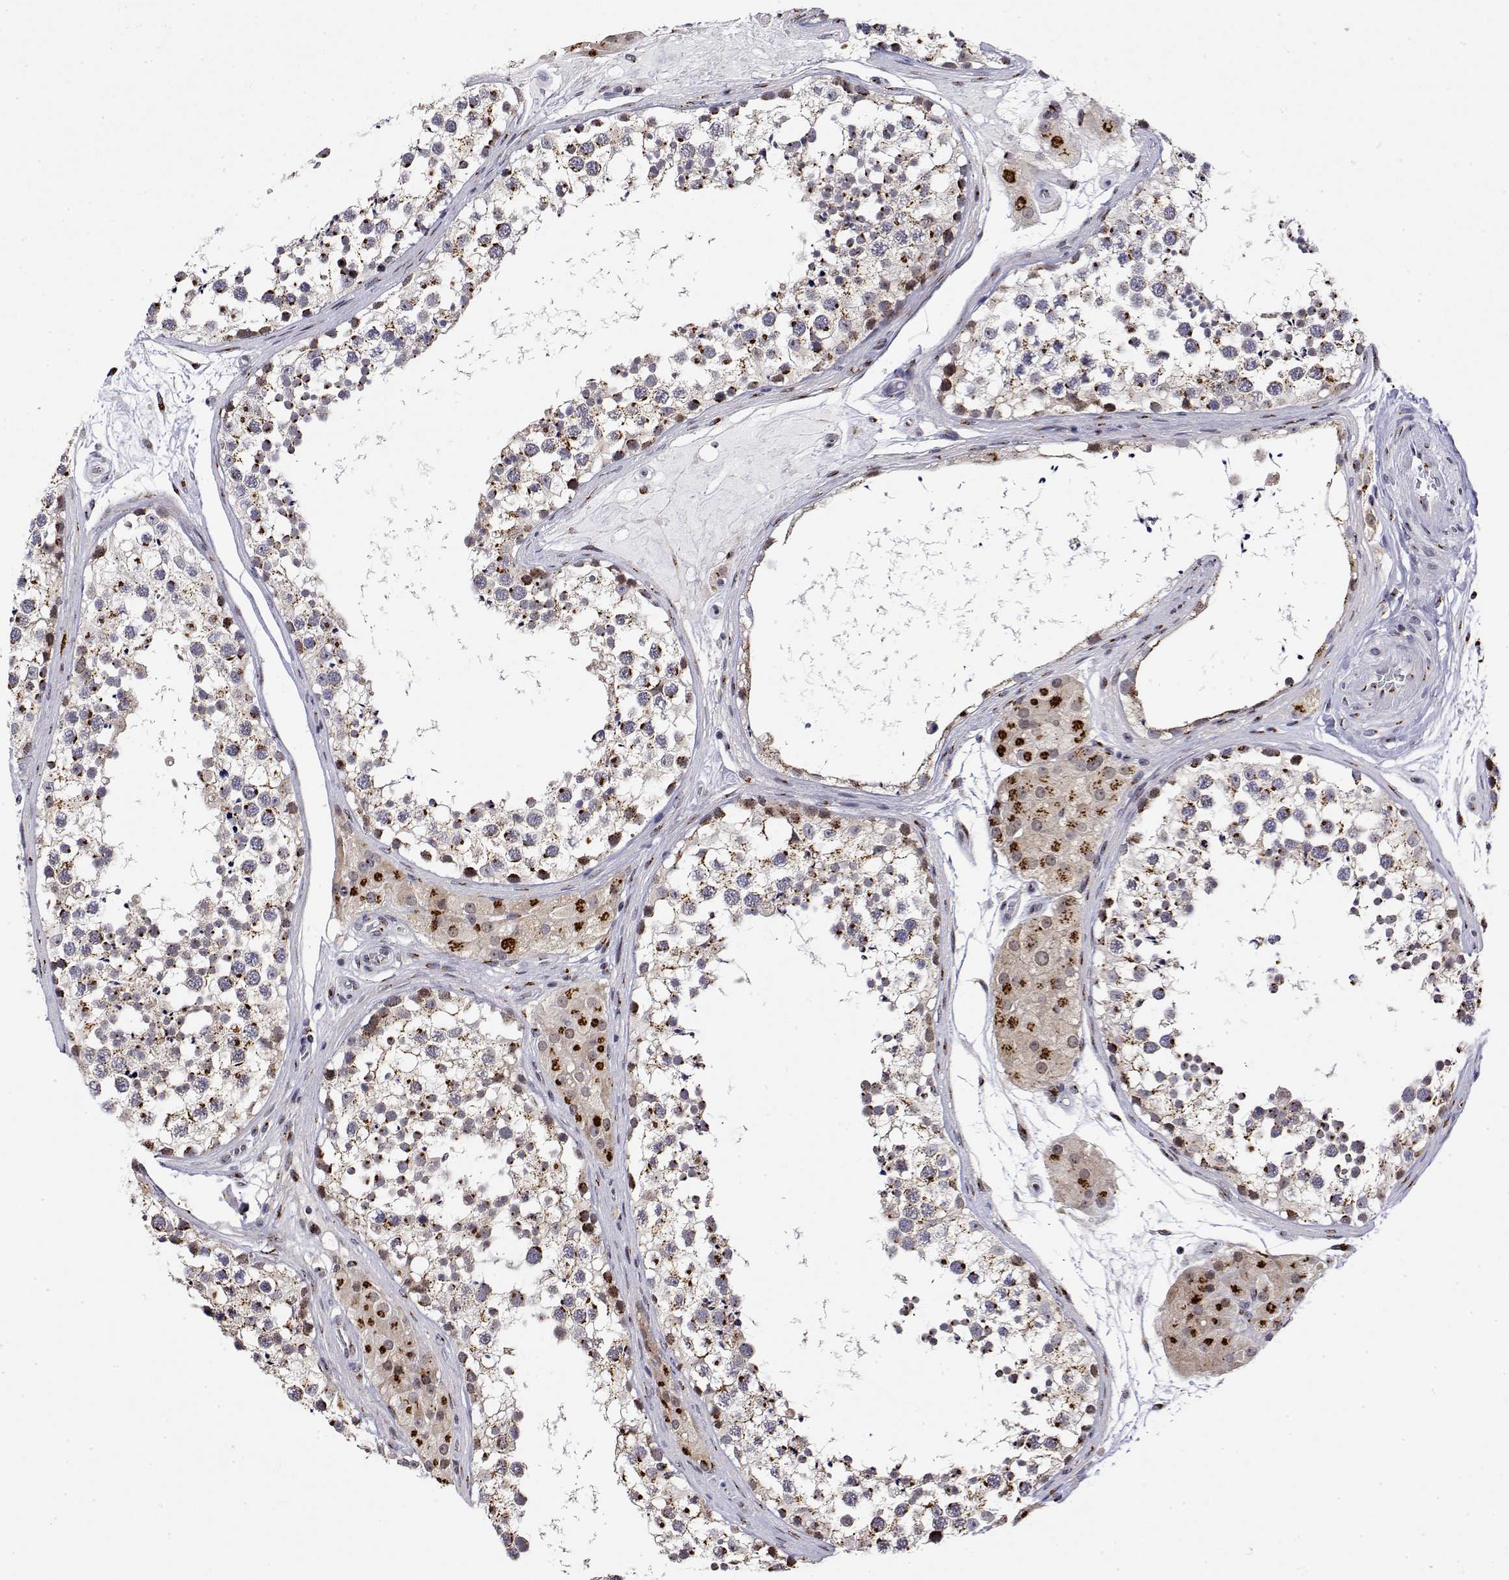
{"staining": {"intensity": "strong", "quantity": "25%-75%", "location": "cytoplasmic/membranous"}, "tissue": "testis", "cell_type": "Cells in seminiferous ducts", "image_type": "normal", "snomed": [{"axis": "morphology", "description": "Normal tissue, NOS"}, {"axis": "morphology", "description": "Seminoma, NOS"}, {"axis": "topography", "description": "Testis"}], "caption": "Protein expression analysis of benign human testis reveals strong cytoplasmic/membranous staining in about 25%-75% of cells in seminiferous ducts.", "gene": "YIPF3", "patient": {"sex": "male", "age": 65}}